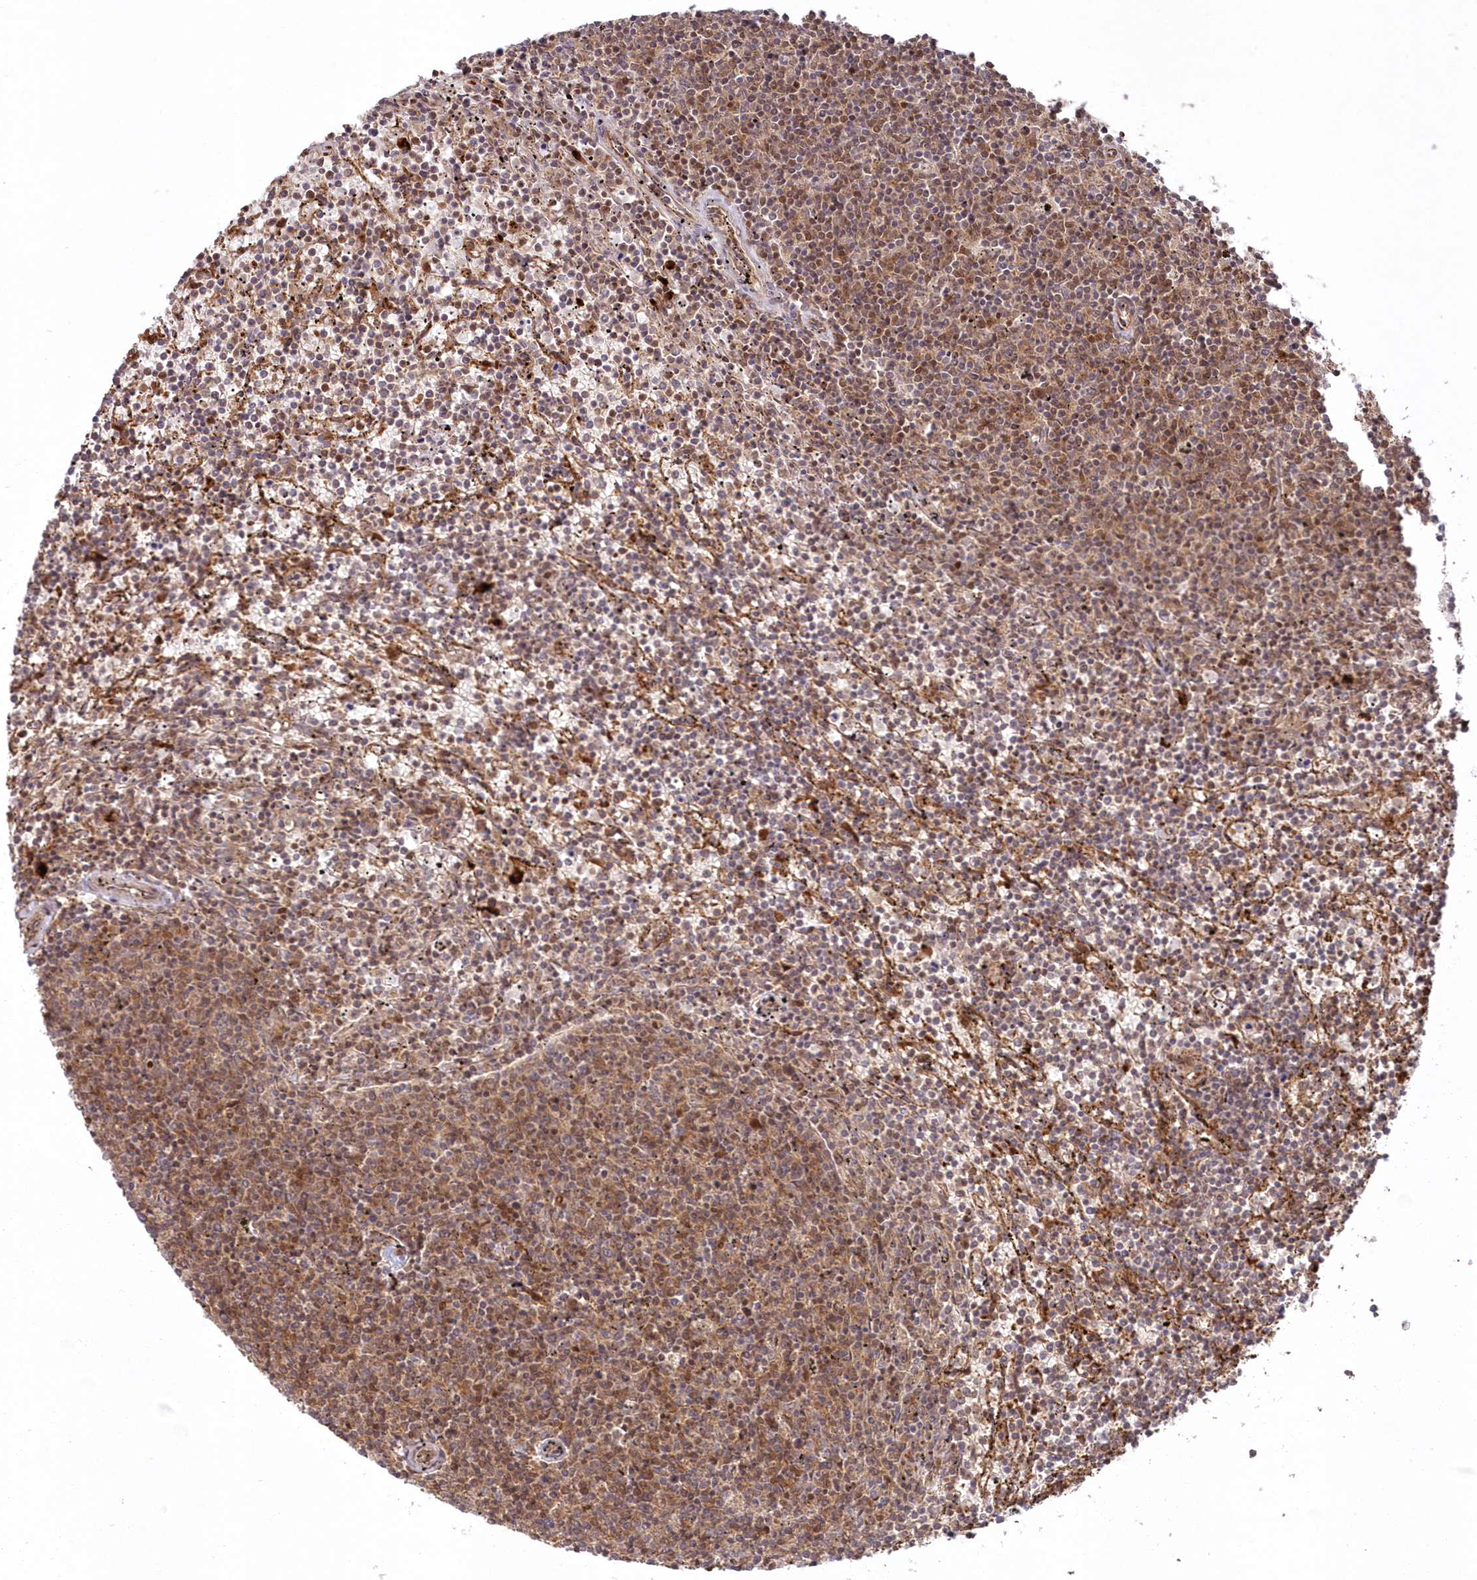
{"staining": {"intensity": "moderate", "quantity": ">75%", "location": "cytoplasmic/membranous"}, "tissue": "lymphoma", "cell_type": "Tumor cells", "image_type": "cancer", "snomed": [{"axis": "morphology", "description": "Malignant lymphoma, non-Hodgkin's type, Low grade"}, {"axis": "topography", "description": "Spleen"}], "caption": "A histopathology image of human malignant lymphoma, non-Hodgkin's type (low-grade) stained for a protein reveals moderate cytoplasmic/membranous brown staining in tumor cells.", "gene": "RGCC", "patient": {"sex": "female", "age": 50}}